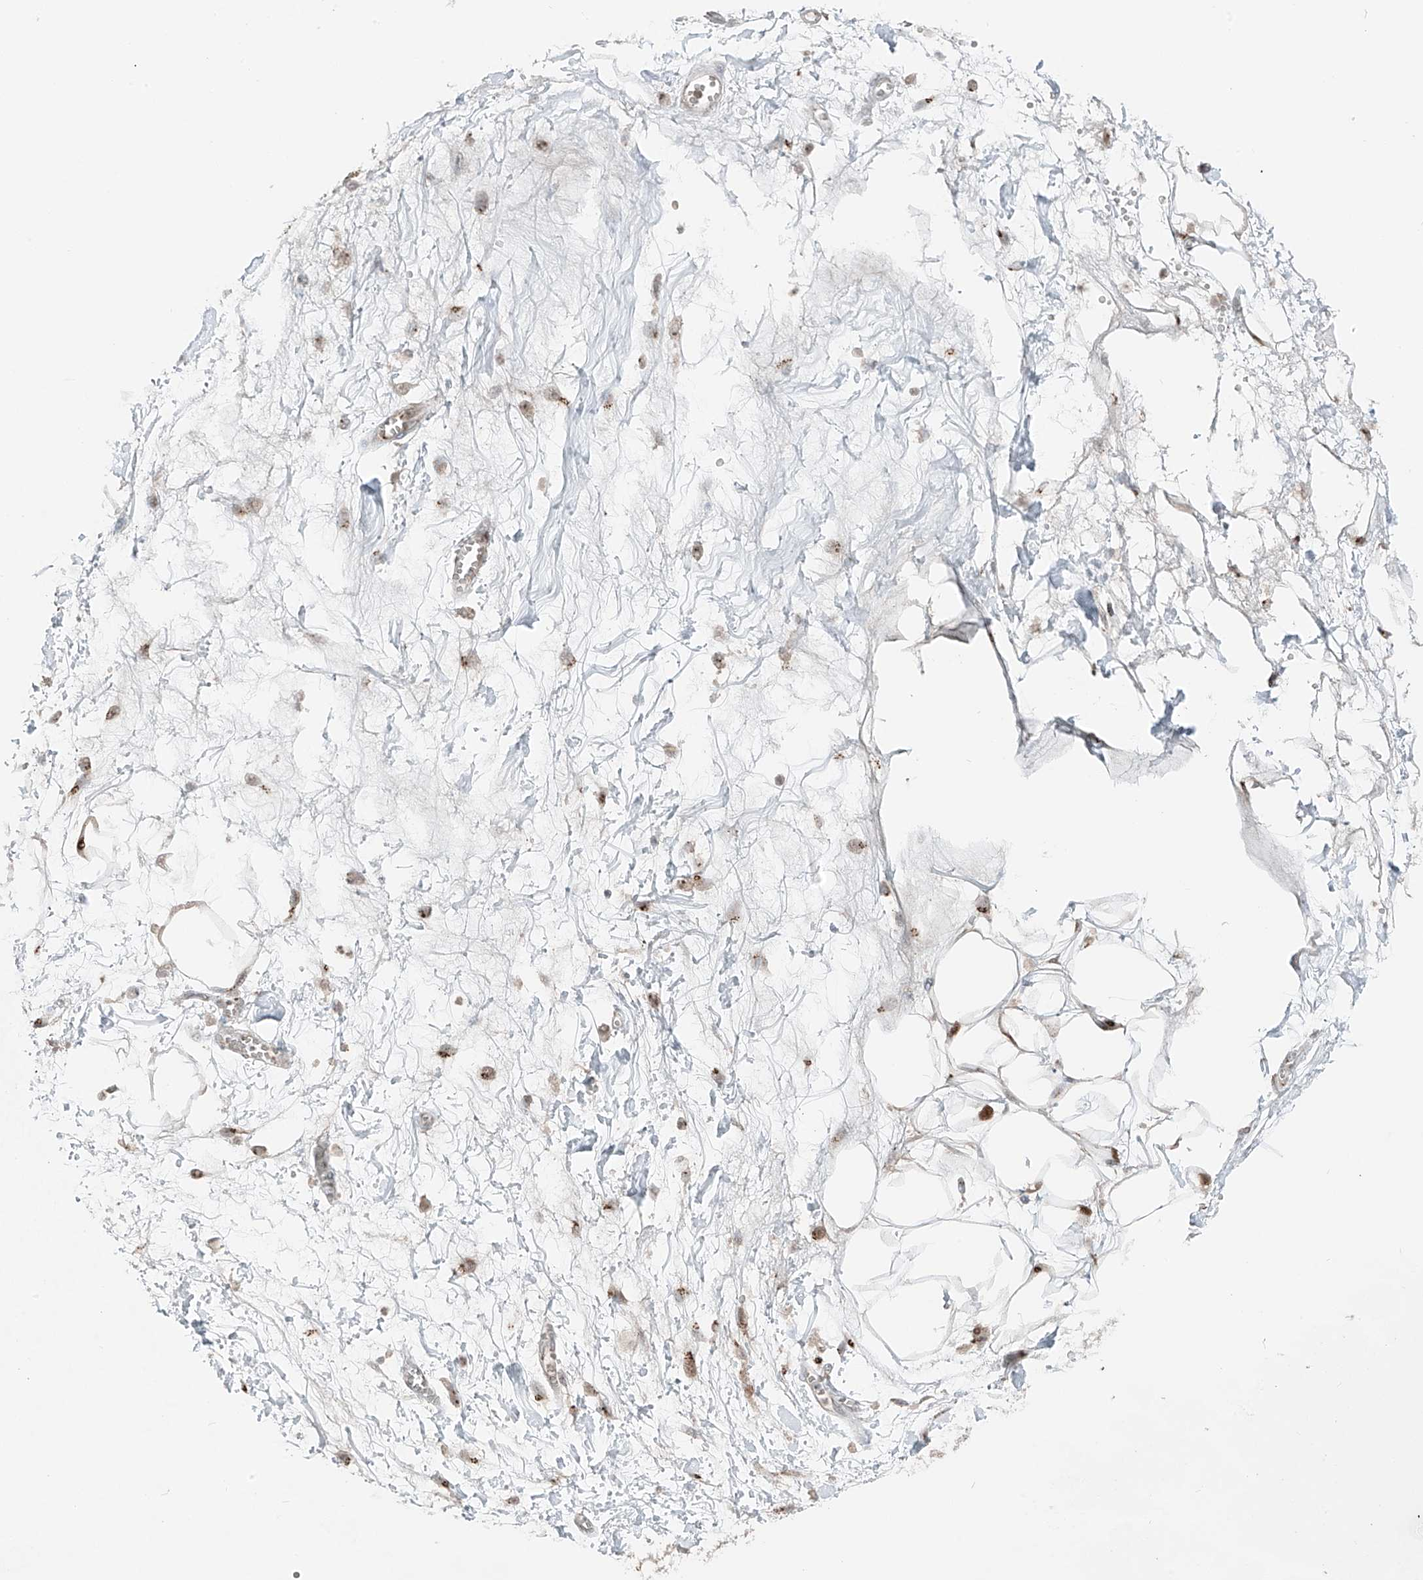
{"staining": {"intensity": "strong", "quantity": "25%-75%", "location": "nuclear"}, "tissue": "adipose tissue", "cell_type": "Adipocytes", "image_type": "normal", "snomed": [{"axis": "morphology", "description": "Normal tissue, NOS"}, {"axis": "morphology", "description": "Adenocarcinoma, NOS"}, {"axis": "topography", "description": "Pancreas"}, {"axis": "topography", "description": "Peripheral nerve tissue"}], "caption": "Immunohistochemical staining of unremarkable adipose tissue exhibits 25%-75% levels of strong nuclear protein staining in approximately 25%-75% of adipocytes.", "gene": "ERLEC1", "patient": {"sex": "male", "age": 59}}